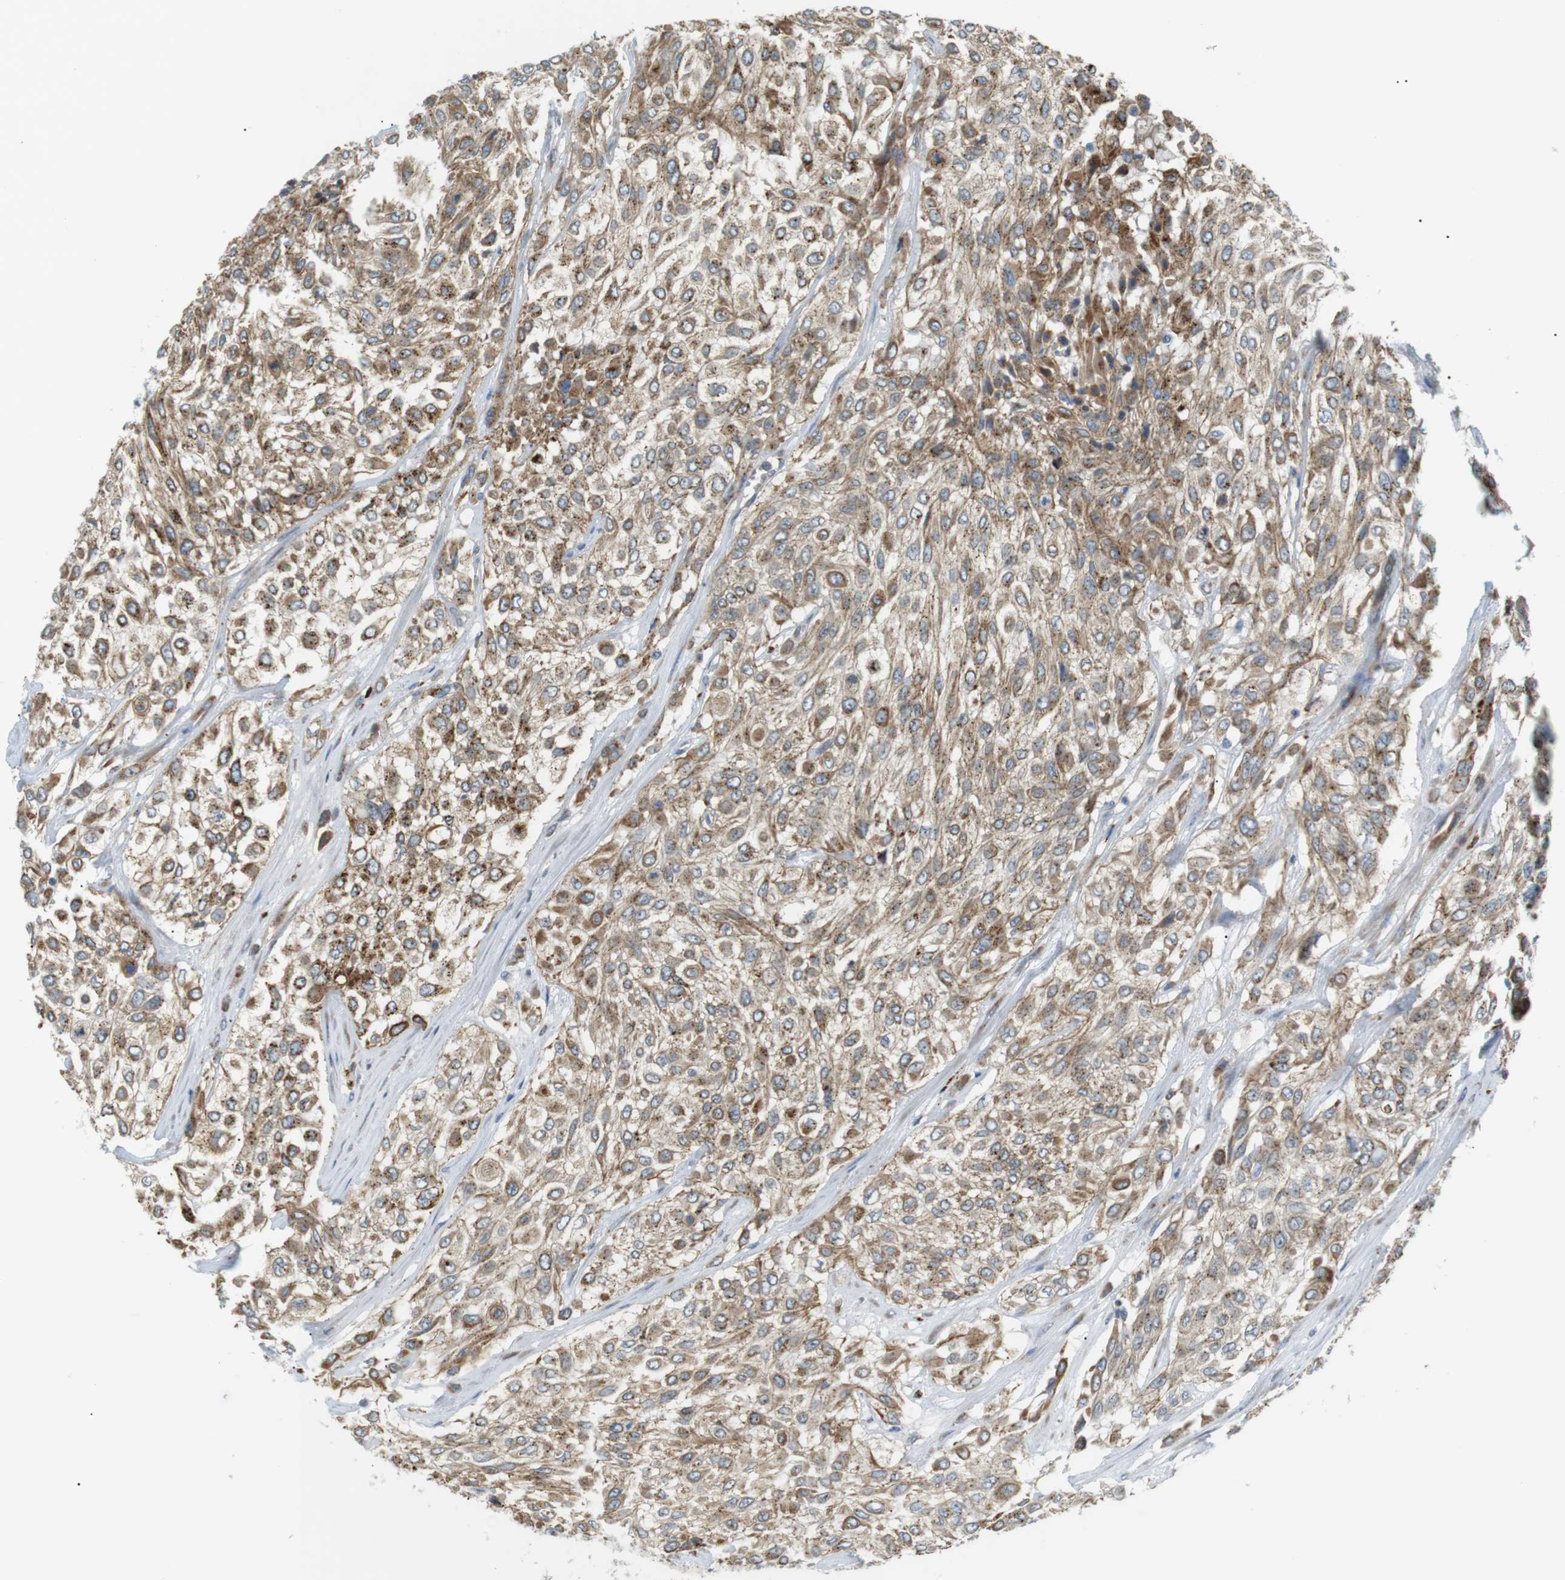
{"staining": {"intensity": "moderate", "quantity": ">75%", "location": "cytoplasmic/membranous"}, "tissue": "urothelial cancer", "cell_type": "Tumor cells", "image_type": "cancer", "snomed": [{"axis": "morphology", "description": "Urothelial carcinoma, High grade"}, {"axis": "topography", "description": "Urinary bladder"}], "caption": "Urothelial cancer was stained to show a protein in brown. There is medium levels of moderate cytoplasmic/membranous positivity in about >75% of tumor cells. (IHC, brightfield microscopy, high magnification).", "gene": "B4GALNT2", "patient": {"sex": "male", "age": 57}}